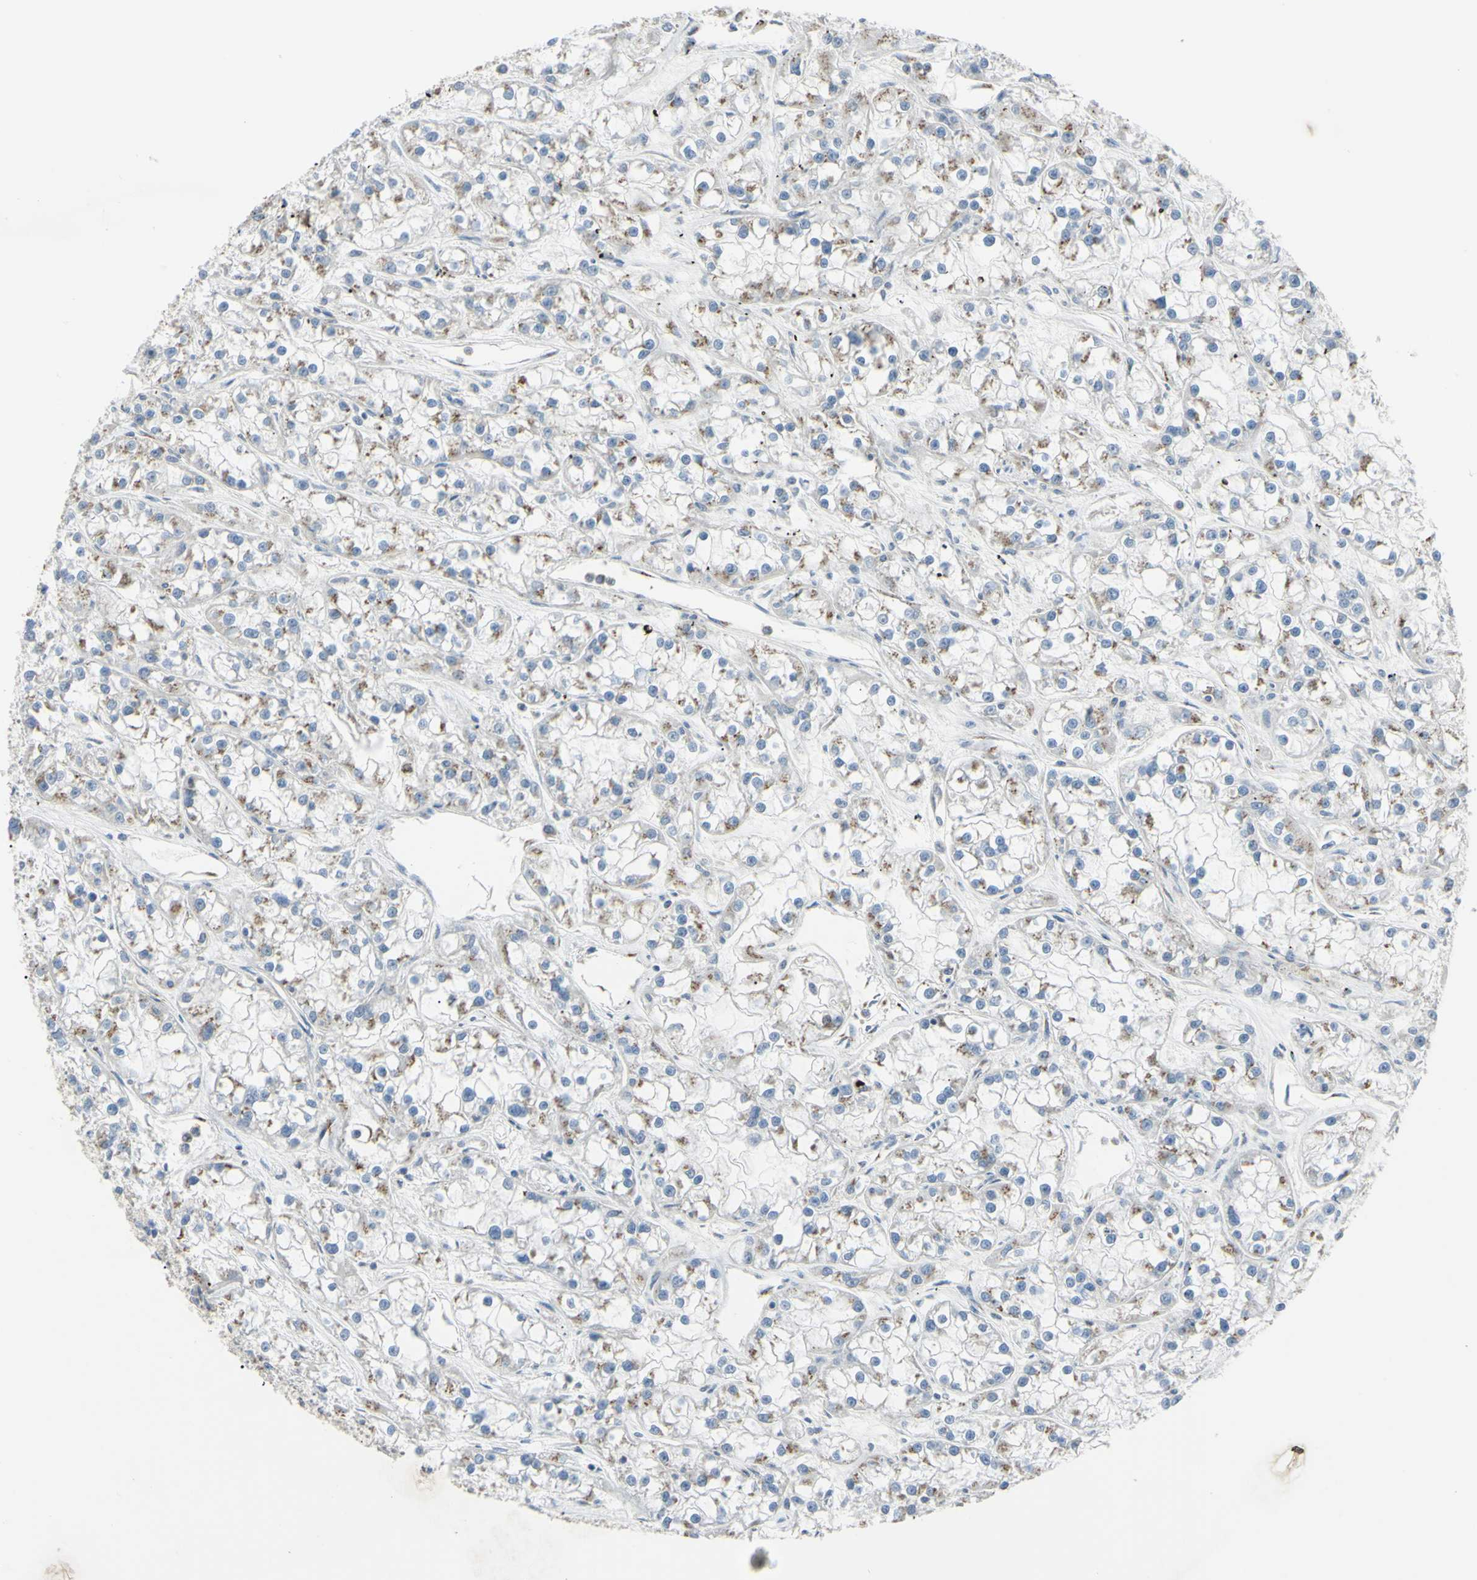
{"staining": {"intensity": "moderate", "quantity": "<25%", "location": "cytoplasmic/membranous"}, "tissue": "renal cancer", "cell_type": "Tumor cells", "image_type": "cancer", "snomed": [{"axis": "morphology", "description": "Adenocarcinoma, NOS"}, {"axis": "topography", "description": "Kidney"}], "caption": "Renal adenocarcinoma was stained to show a protein in brown. There is low levels of moderate cytoplasmic/membranous positivity in about <25% of tumor cells.", "gene": "B4GALT3", "patient": {"sex": "female", "age": 52}}